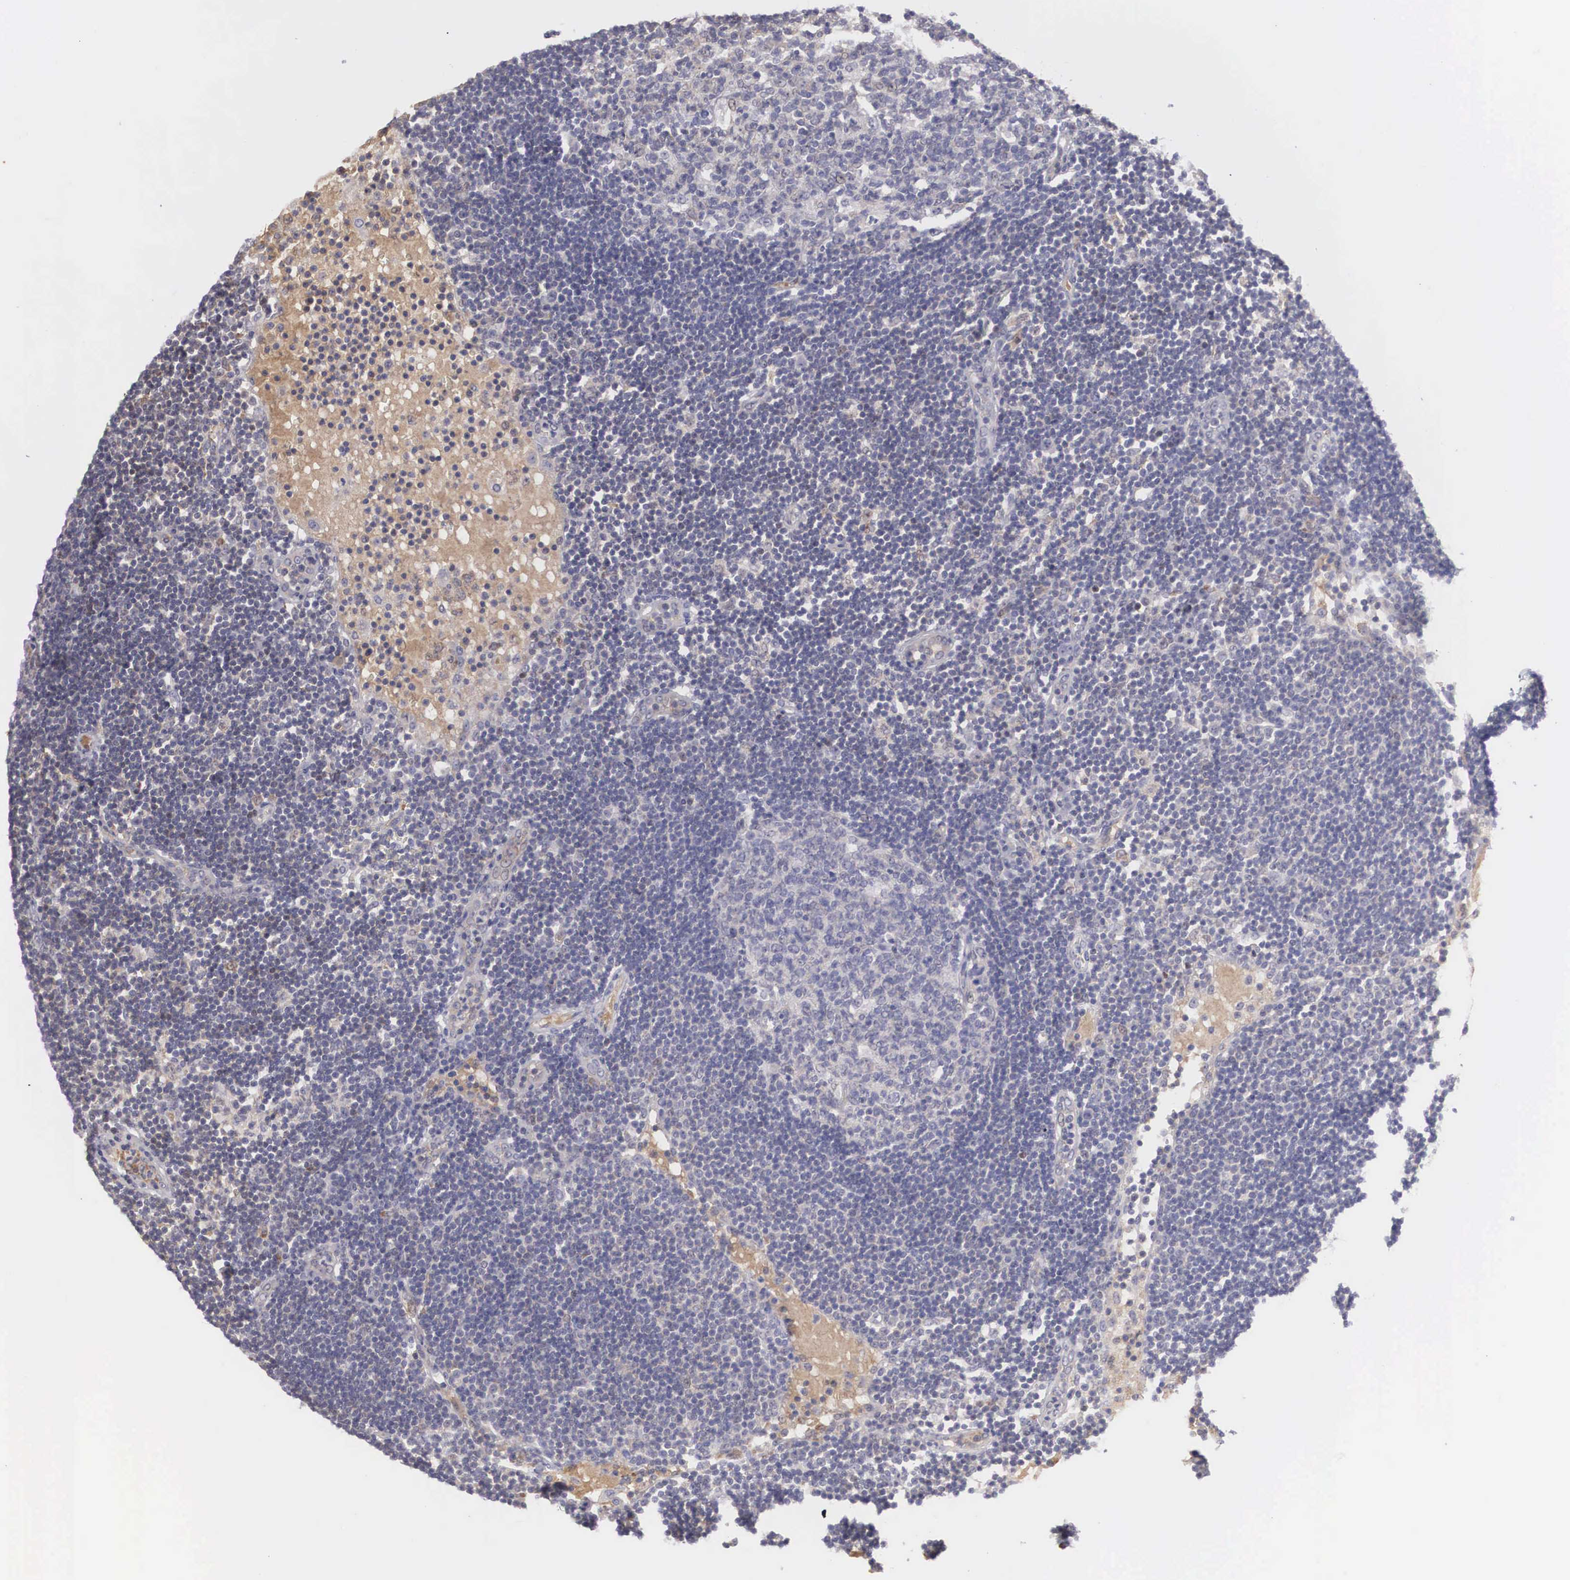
{"staining": {"intensity": "negative", "quantity": "none", "location": "none"}, "tissue": "lymph node", "cell_type": "Germinal center cells", "image_type": "normal", "snomed": [{"axis": "morphology", "description": "Normal tissue, NOS"}, {"axis": "topography", "description": "Lymph node"}], "caption": "This micrograph is of benign lymph node stained with immunohistochemistry (IHC) to label a protein in brown with the nuclei are counter-stained blue. There is no positivity in germinal center cells.", "gene": "RBPJ", "patient": {"sex": "male", "age": 54}}